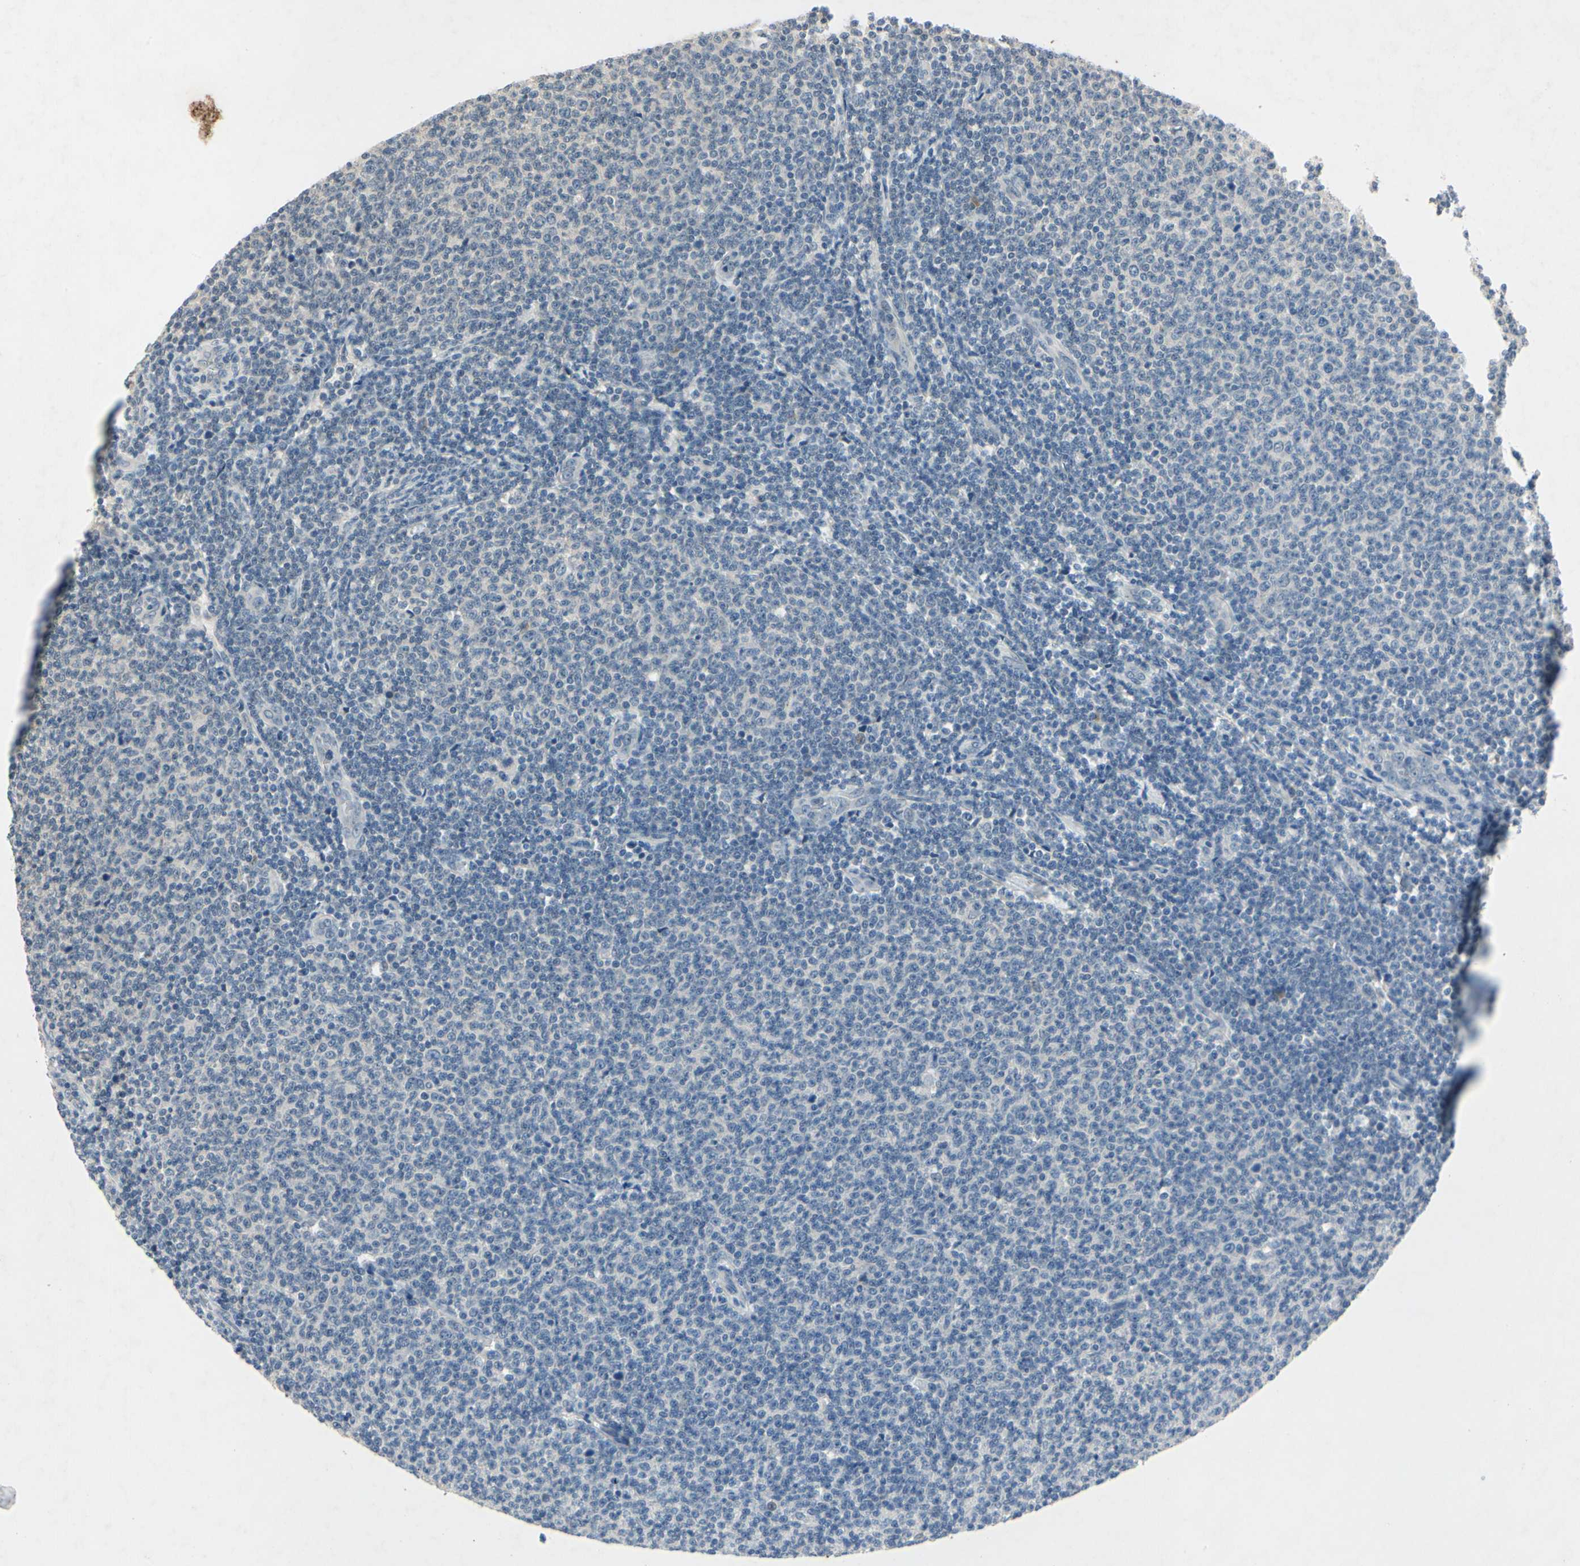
{"staining": {"intensity": "negative", "quantity": "none", "location": "none"}, "tissue": "lymphoma", "cell_type": "Tumor cells", "image_type": "cancer", "snomed": [{"axis": "morphology", "description": "Malignant lymphoma, non-Hodgkin's type, Low grade"}, {"axis": "topography", "description": "Lymph node"}], "caption": "Immunohistochemistry image of neoplastic tissue: malignant lymphoma, non-Hodgkin's type (low-grade) stained with DAB displays no significant protein staining in tumor cells.", "gene": "DPY19L3", "patient": {"sex": "male", "age": 66}}